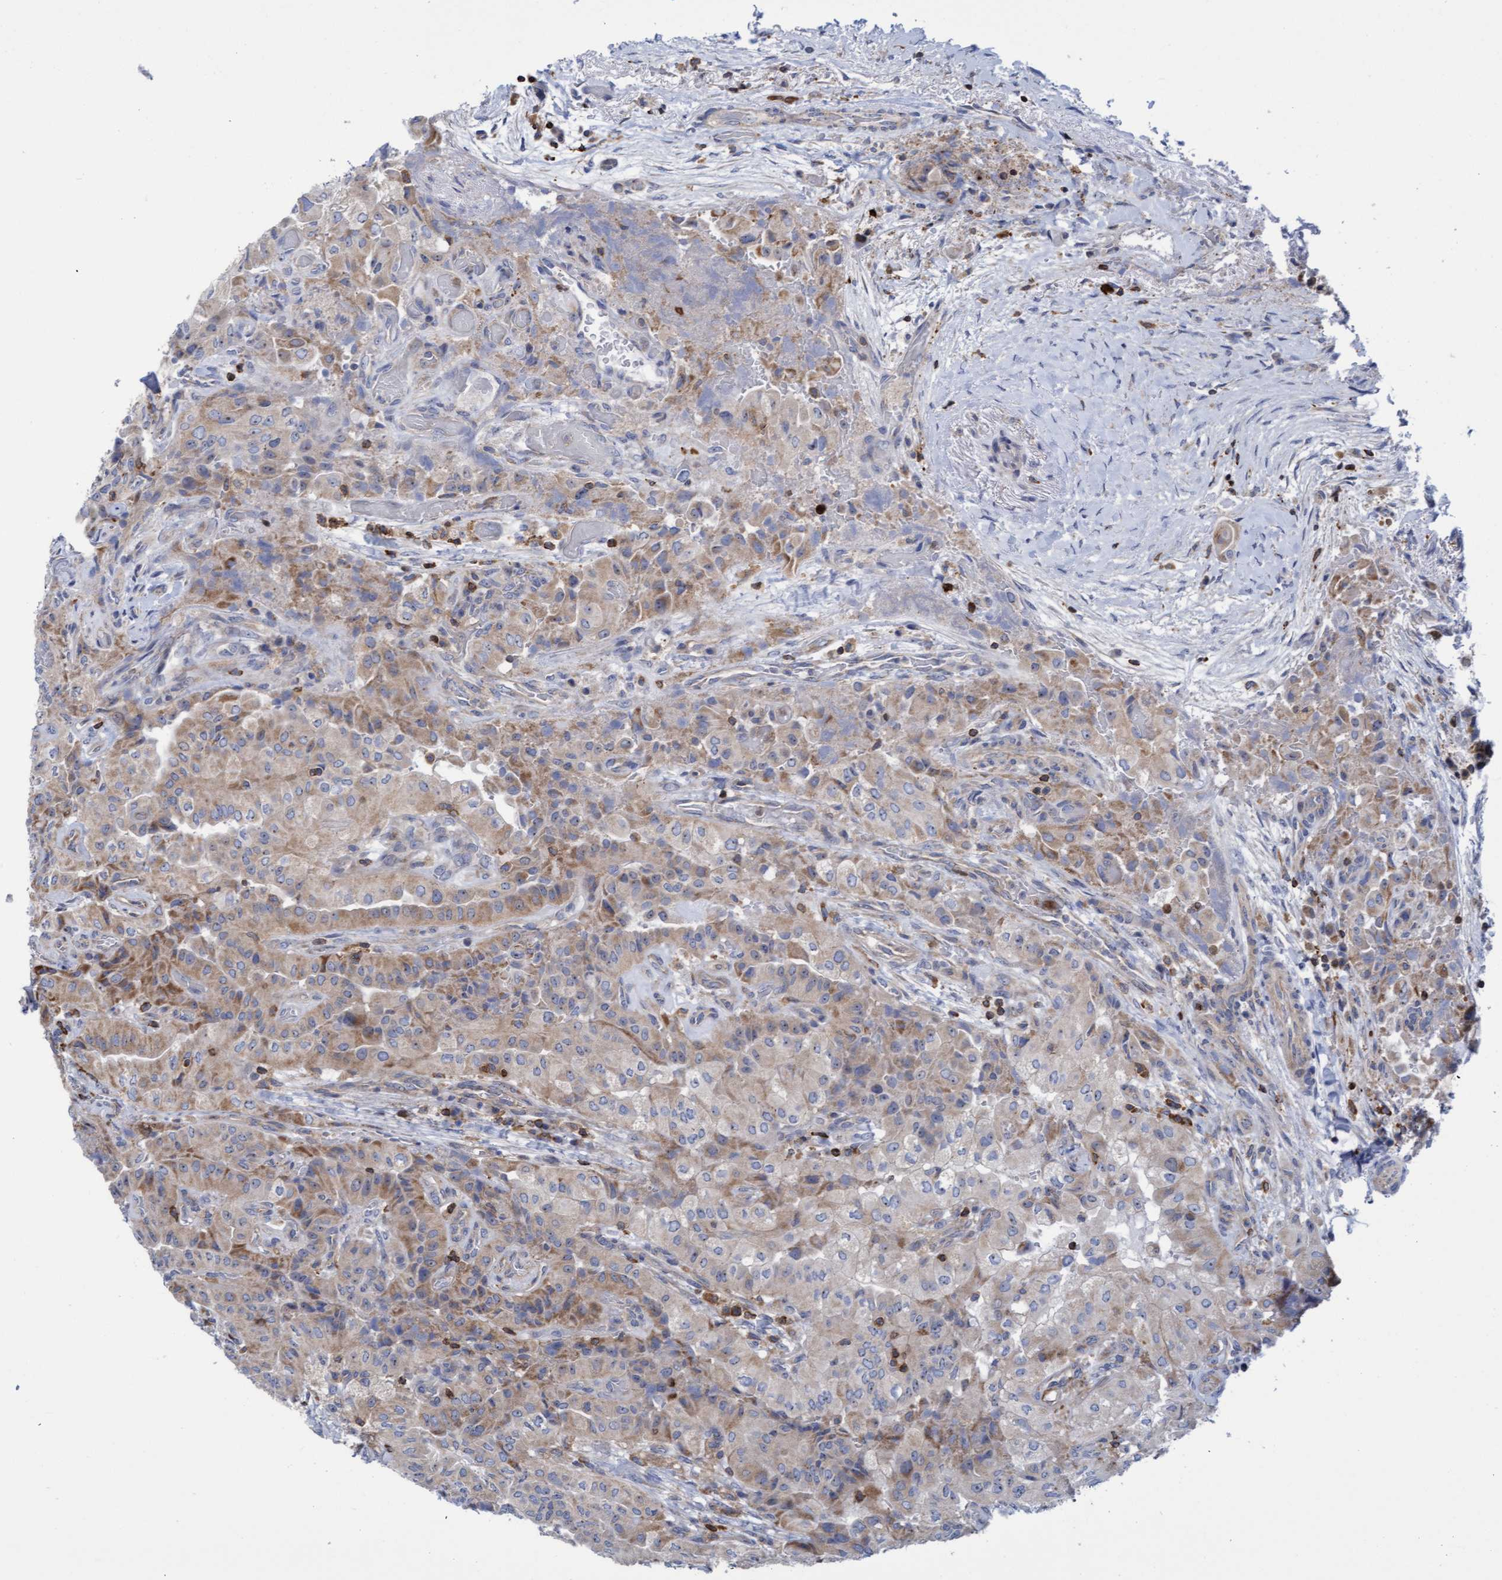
{"staining": {"intensity": "weak", "quantity": ">75%", "location": "cytoplasmic/membranous"}, "tissue": "thyroid cancer", "cell_type": "Tumor cells", "image_type": "cancer", "snomed": [{"axis": "morphology", "description": "Papillary adenocarcinoma, NOS"}, {"axis": "topography", "description": "Thyroid gland"}], "caption": "Tumor cells exhibit weak cytoplasmic/membranous expression in about >75% of cells in papillary adenocarcinoma (thyroid).", "gene": "FNBP1", "patient": {"sex": "female", "age": 59}}